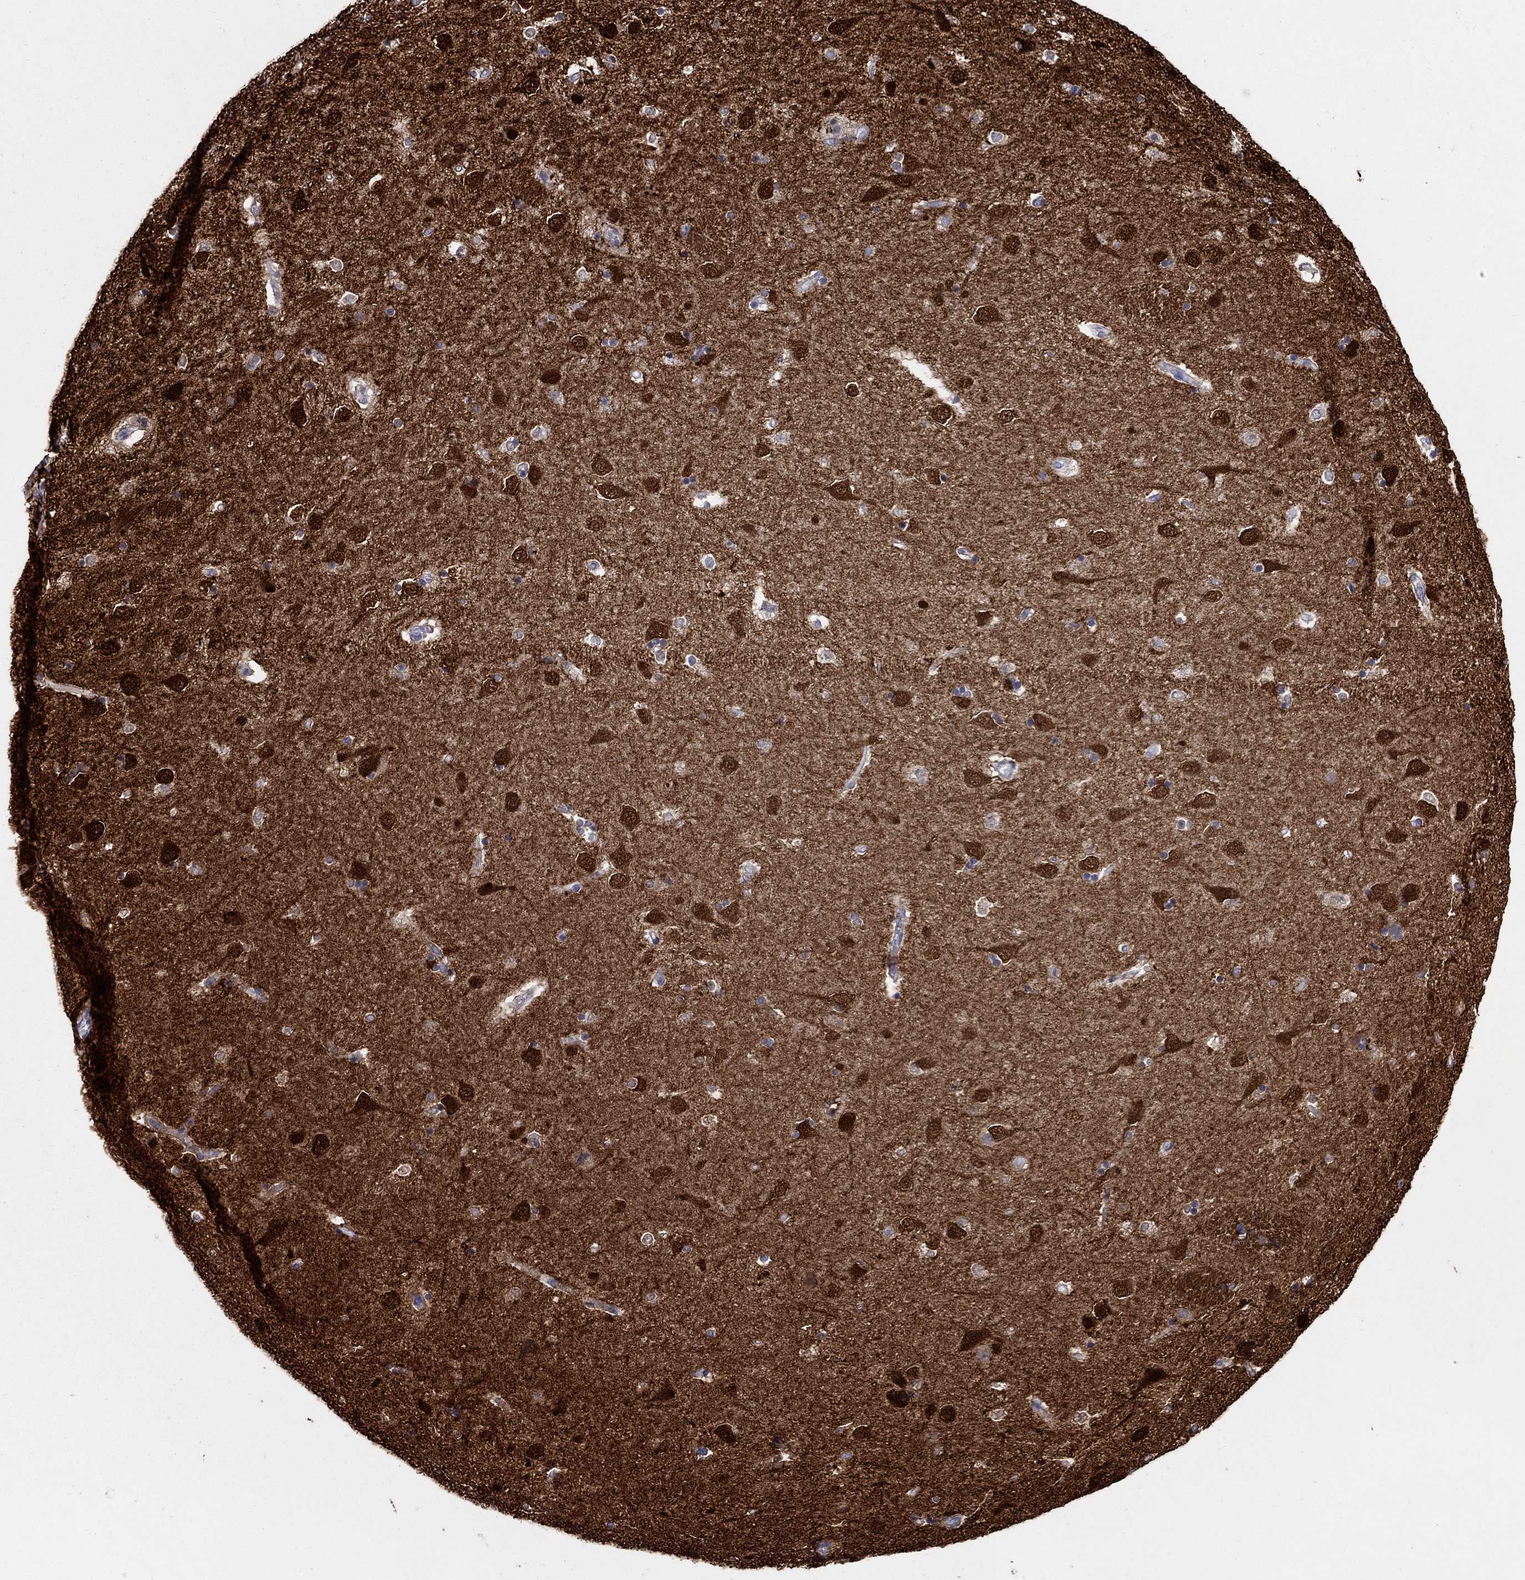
{"staining": {"intensity": "weak", "quantity": "25%-75%", "location": "cytoplasmic/membranous,nuclear"}, "tissue": "caudate", "cell_type": "Glial cells", "image_type": "normal", "snomed": [{"axis": "morphology", "description": "Normal tissue, NOS"}, {"axis": "topography", "description": "Lateral ventricle wall"}], "caption": "Glial cells show low levels of weak cytoplasmic/membranous,nuclear staining in approximately 25%-75% of cells in benign caudate. The protein is shown in brown color, while the nuclei are stained blue.", "gene": "PDE1B", "patient": {"sex": "male", "age": 51}}